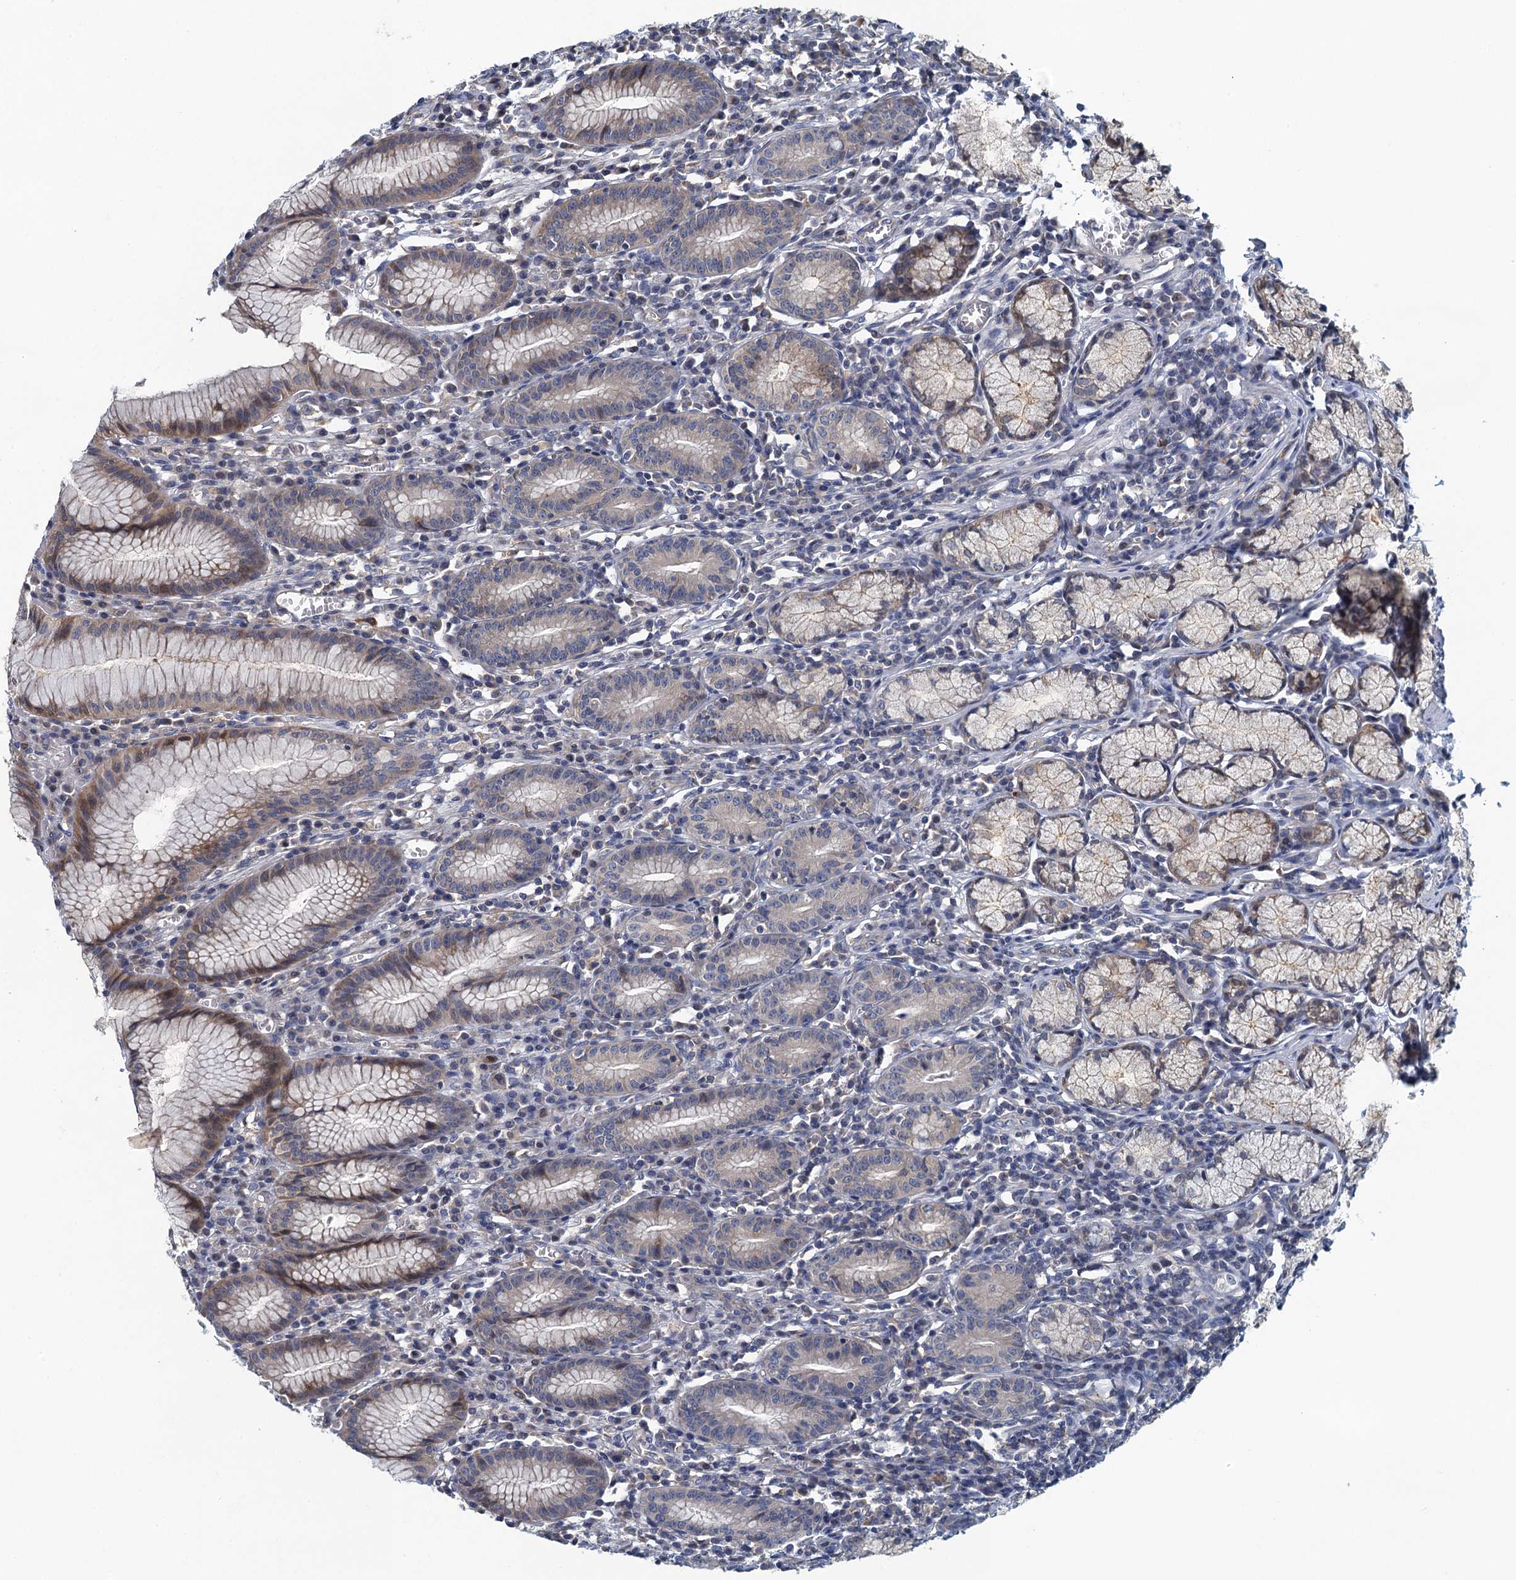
{"staining": {"intensity": "moderate", "quantity": "25%-75%", "location": "cytoplasmic/membranous"}, "tissue": "stomach", "cell_type": "Glandular cells", "image_type": "normal", "snomed": [{"axis": "morphology", "description": "Normal tissue, NOS"}, {"axis": "topography", "description": "Stomach"}], "caption": "A medium amount of moderate cytoplasmic/membranous positivity is present in about 25%-75% of glandular cells in normal stomach. The protein of interest is shown in brown color, while the nuclei are stained blue.", "gene": "NCKAP1L", "patient": {"sex": "male", "age": 55}}